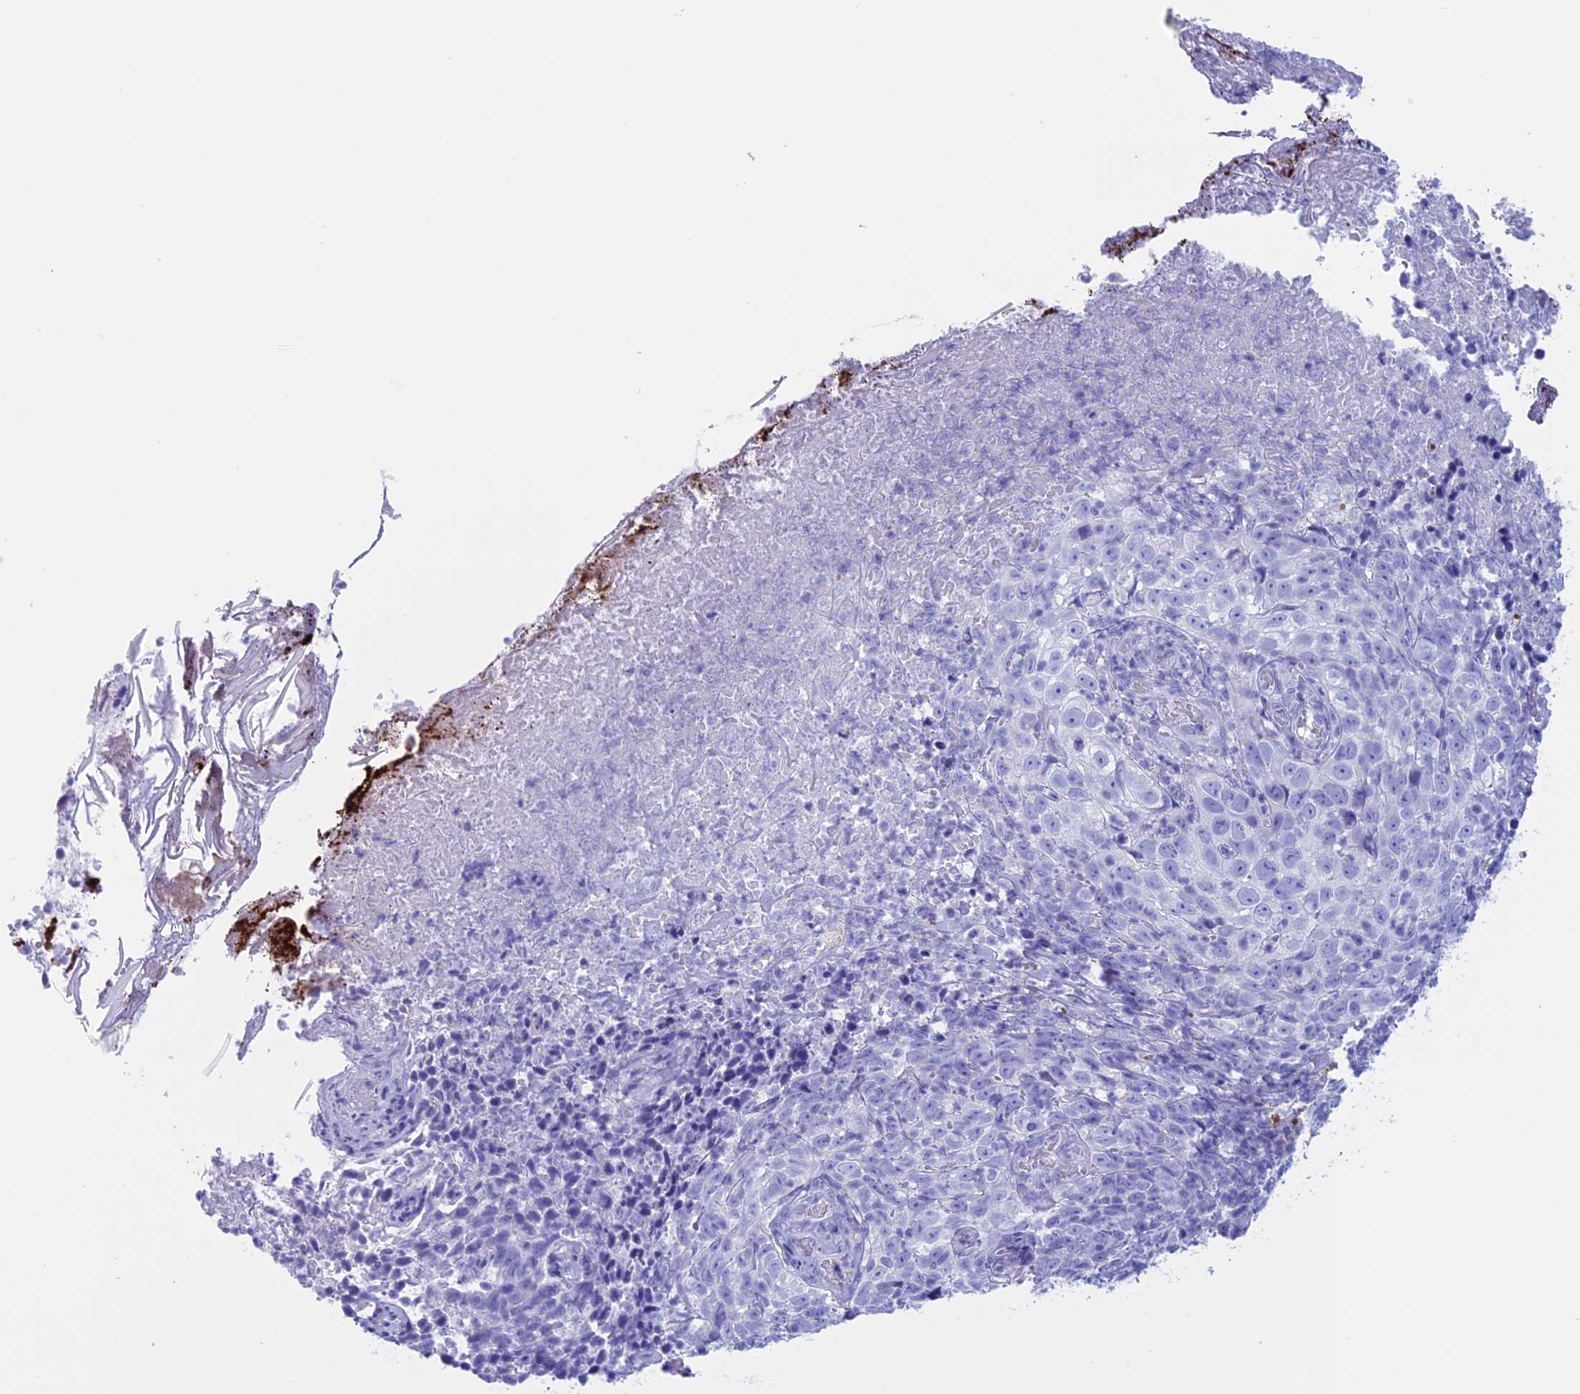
{"staining": {"intensity": "negative", "quantity": "none", "location": "none"}, "tissue": "skin cancer", "cell_type": "Tumor cells", "image_type": "cancer", "snomed": [{"axis": "morphology", "description": "Basal cell carcinoma"}, {"axis": "topography", "description": "Skin"}], "caption": "There is no significant positivity in tumor cells of skin cancer (basal cell carcinoma).", "gene": "RP1", "patient": {"sex": "female", "age": 84}}